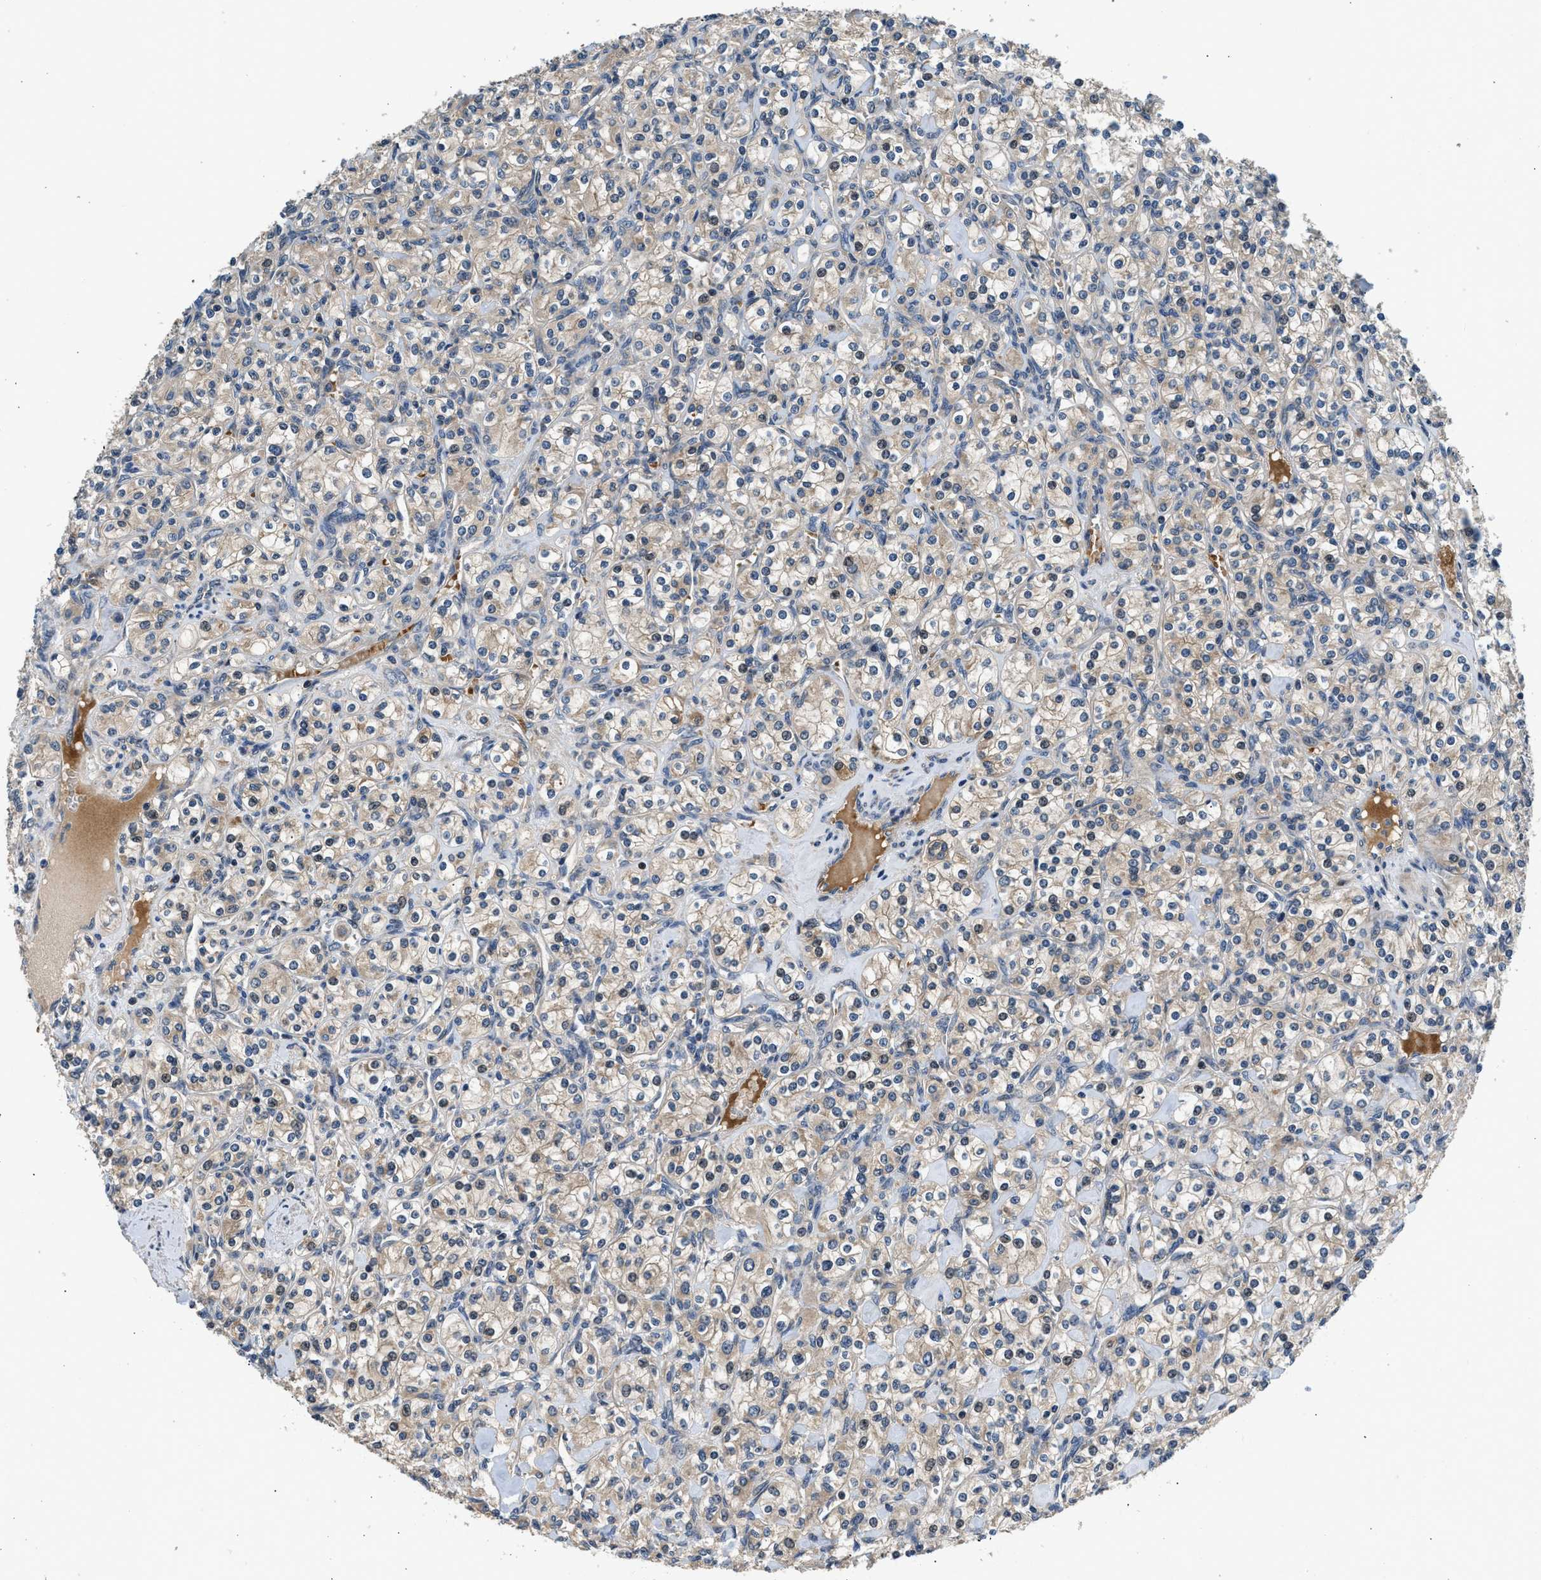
{"staining": {"intensity": "weak", "quantity": ">75%", "location": "cytoplasmic/membranous"}, "tissue": "renal cancer", "cell_type": "Tumor cells", "image_type": "cancer", "snomed": [{"axis": "morphology", "description": "Adenocarcinoma, NOS"}, {"axis": "topography", "description": "Kidney"}], "caption": "Protein analysis of adenocarcinoma (renal) tissue demonstrates weak cytoplasmic/membranous positivity in about >75% of tumor cells.", "gene": "IL3RA", "patient": {"sex": "male", "age": 77}}